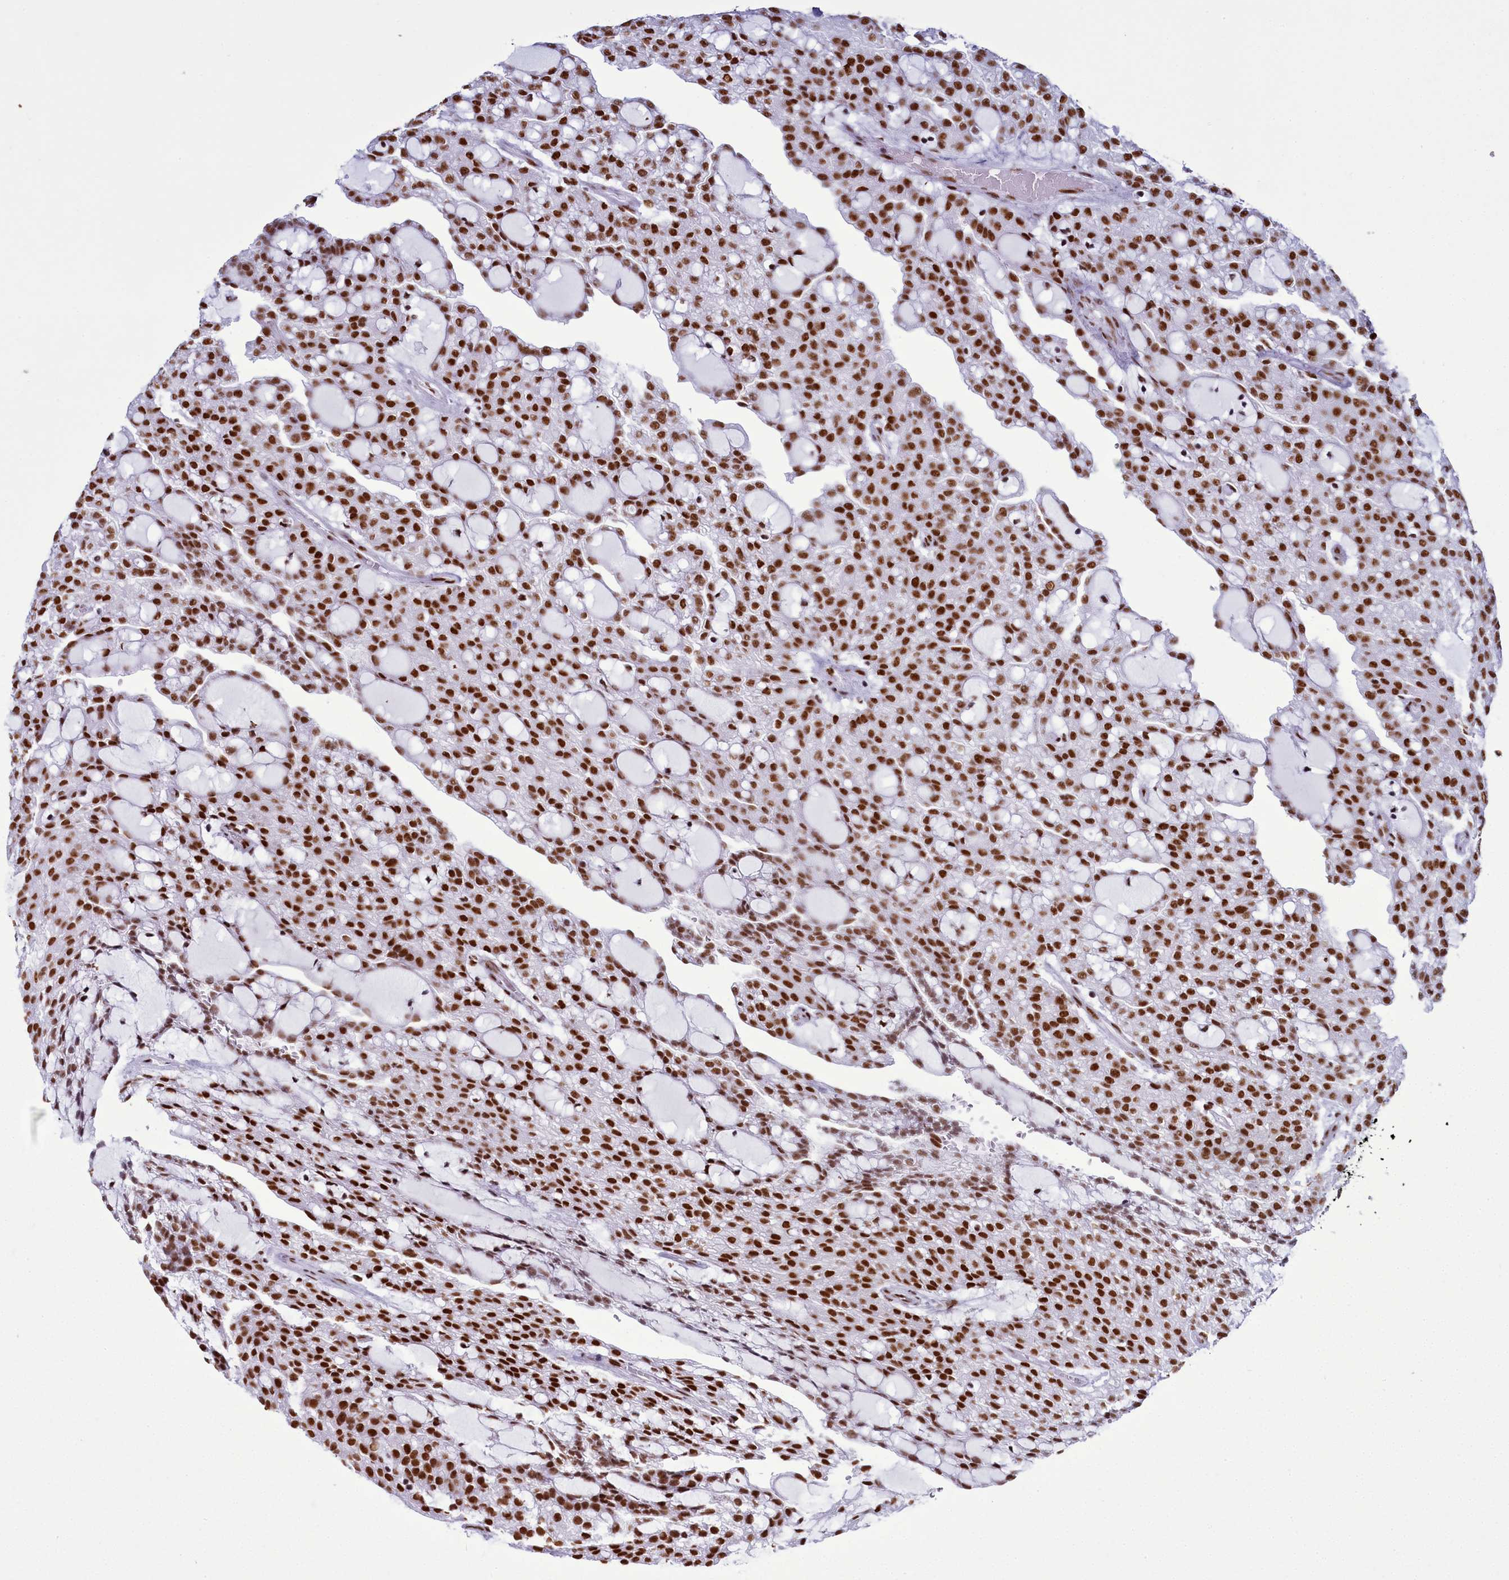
{"staining": {"intensity": "strong", "quantity": ">75%", "location": "nuclear"}, "tissue": "renal cancer", "cell_type": "Tumor cells", "image_type": "cancer", "snomed": [{"axis": "morphology", "description": "Adenocarcinoma, NOS"}, {"axis": "topography", "description": "Kidney"}], "caption": "Strong nuclear protein expression is present in about >75% of tumor cells in adenocarcinoma (renal). Using DAB (brown) and hematoxylin (blue) stains, captured at high magnification using brightfield microscopy.", "gene": "RALY", "patient": {"sex": "male", "age": 63}}